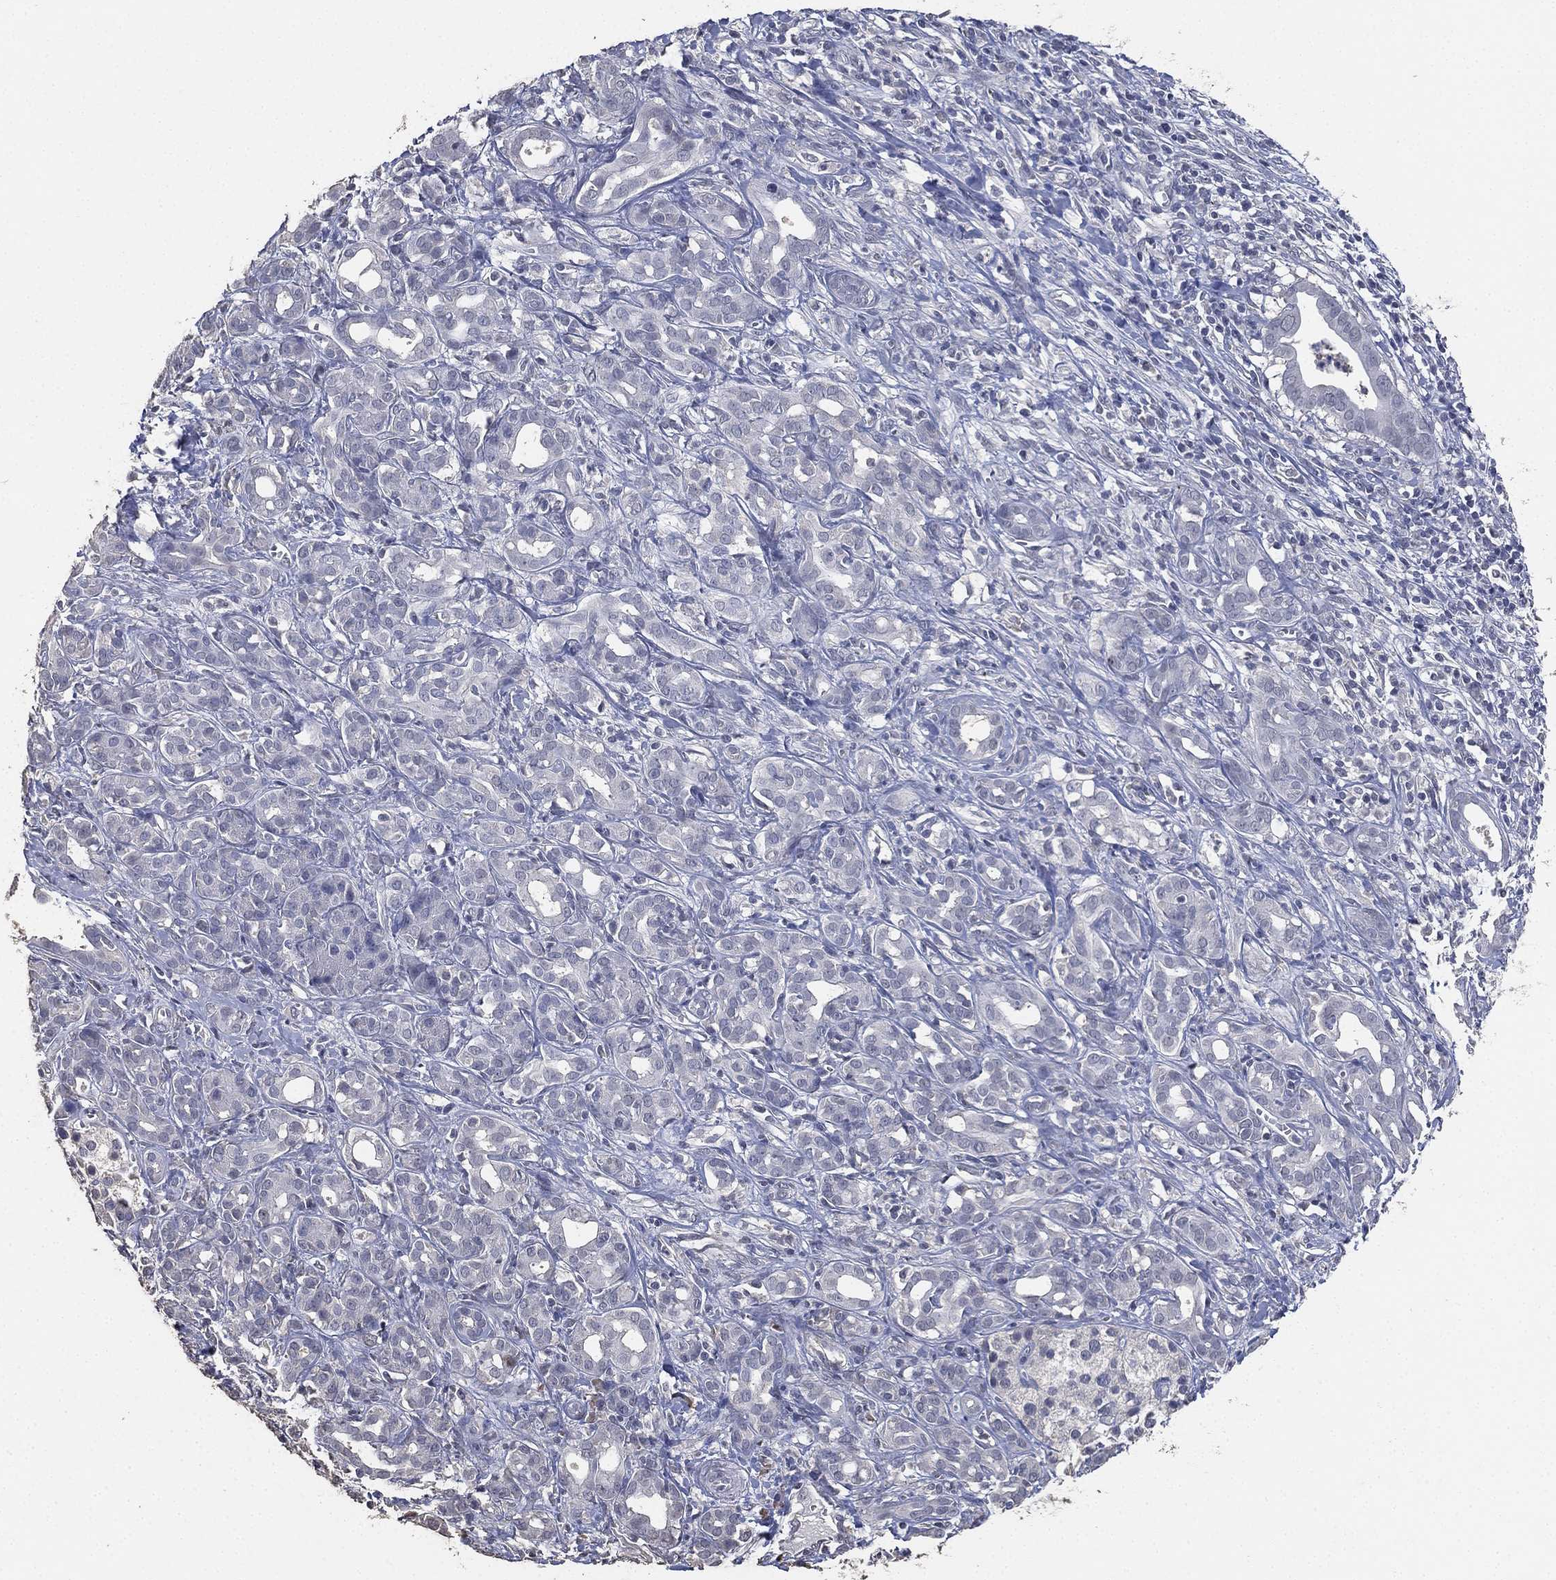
{"staining": {"intensity": "negative", "quantity": "none", "location": "none"}, "tissue": "pancreatic cancer", "cell_type": "Tumor cells", "image_type": "cancer", "snomed": [{"axis": "morphology", "description": "Adenocarcinoma, NOS"}, {"axis": "topography", "description": "Pancreas"}], "caption": "Micrograph shows no significant protein positivity in tumor cells of pancreatic cancer (adenocarcinoma). The staining was performed using DAB (3,3'-diaminobenzidine) to visualize the protein expression in brown, while the nuclei were stained in blue with hematoxylin (Magnification: 20x).", "gene": "DSG1", "patient": {"sex": "male", "age": 61}}